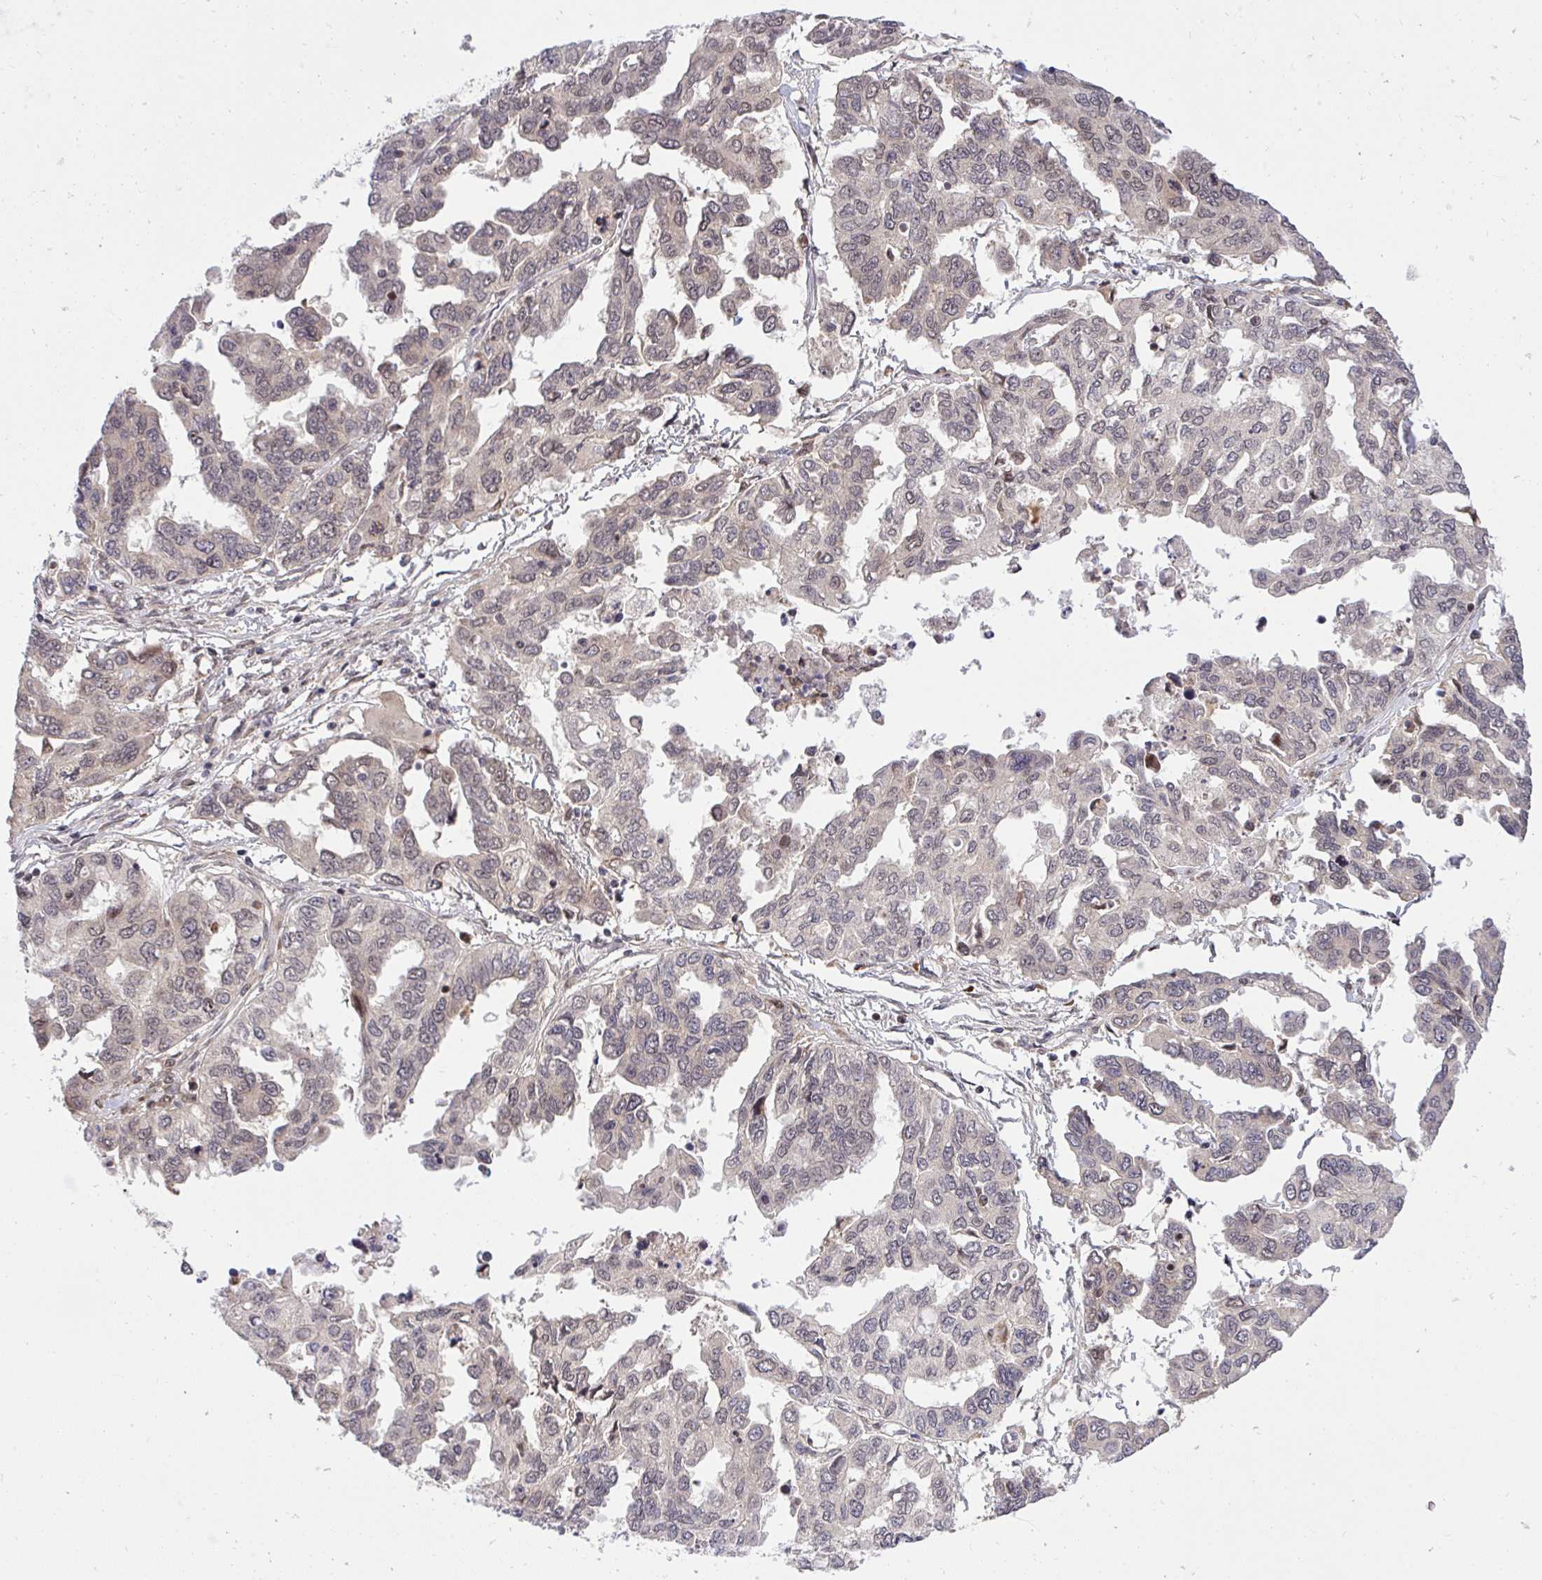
{"staining": {"intensity": "negative", "quantity": "none", "location": "none"}, "tissue": "ovarian cancer", "cell_type": "Tumor cells", "image_type": "cancer", "snomed": [{"axis": "morphology", "description": "Cystadenocarcinoma, serous, NOS"}, {"axis": "topography", "description": "Ovary"}], "caption": "DAB (3,3'-diaminobenzidine) immunohistochemical staining of ovarian serous cystadenocarcinoma reveals no significant positivity in tumor cells.", "gene": "ERI1", "patient": {"sex": "female", "age": 53}}